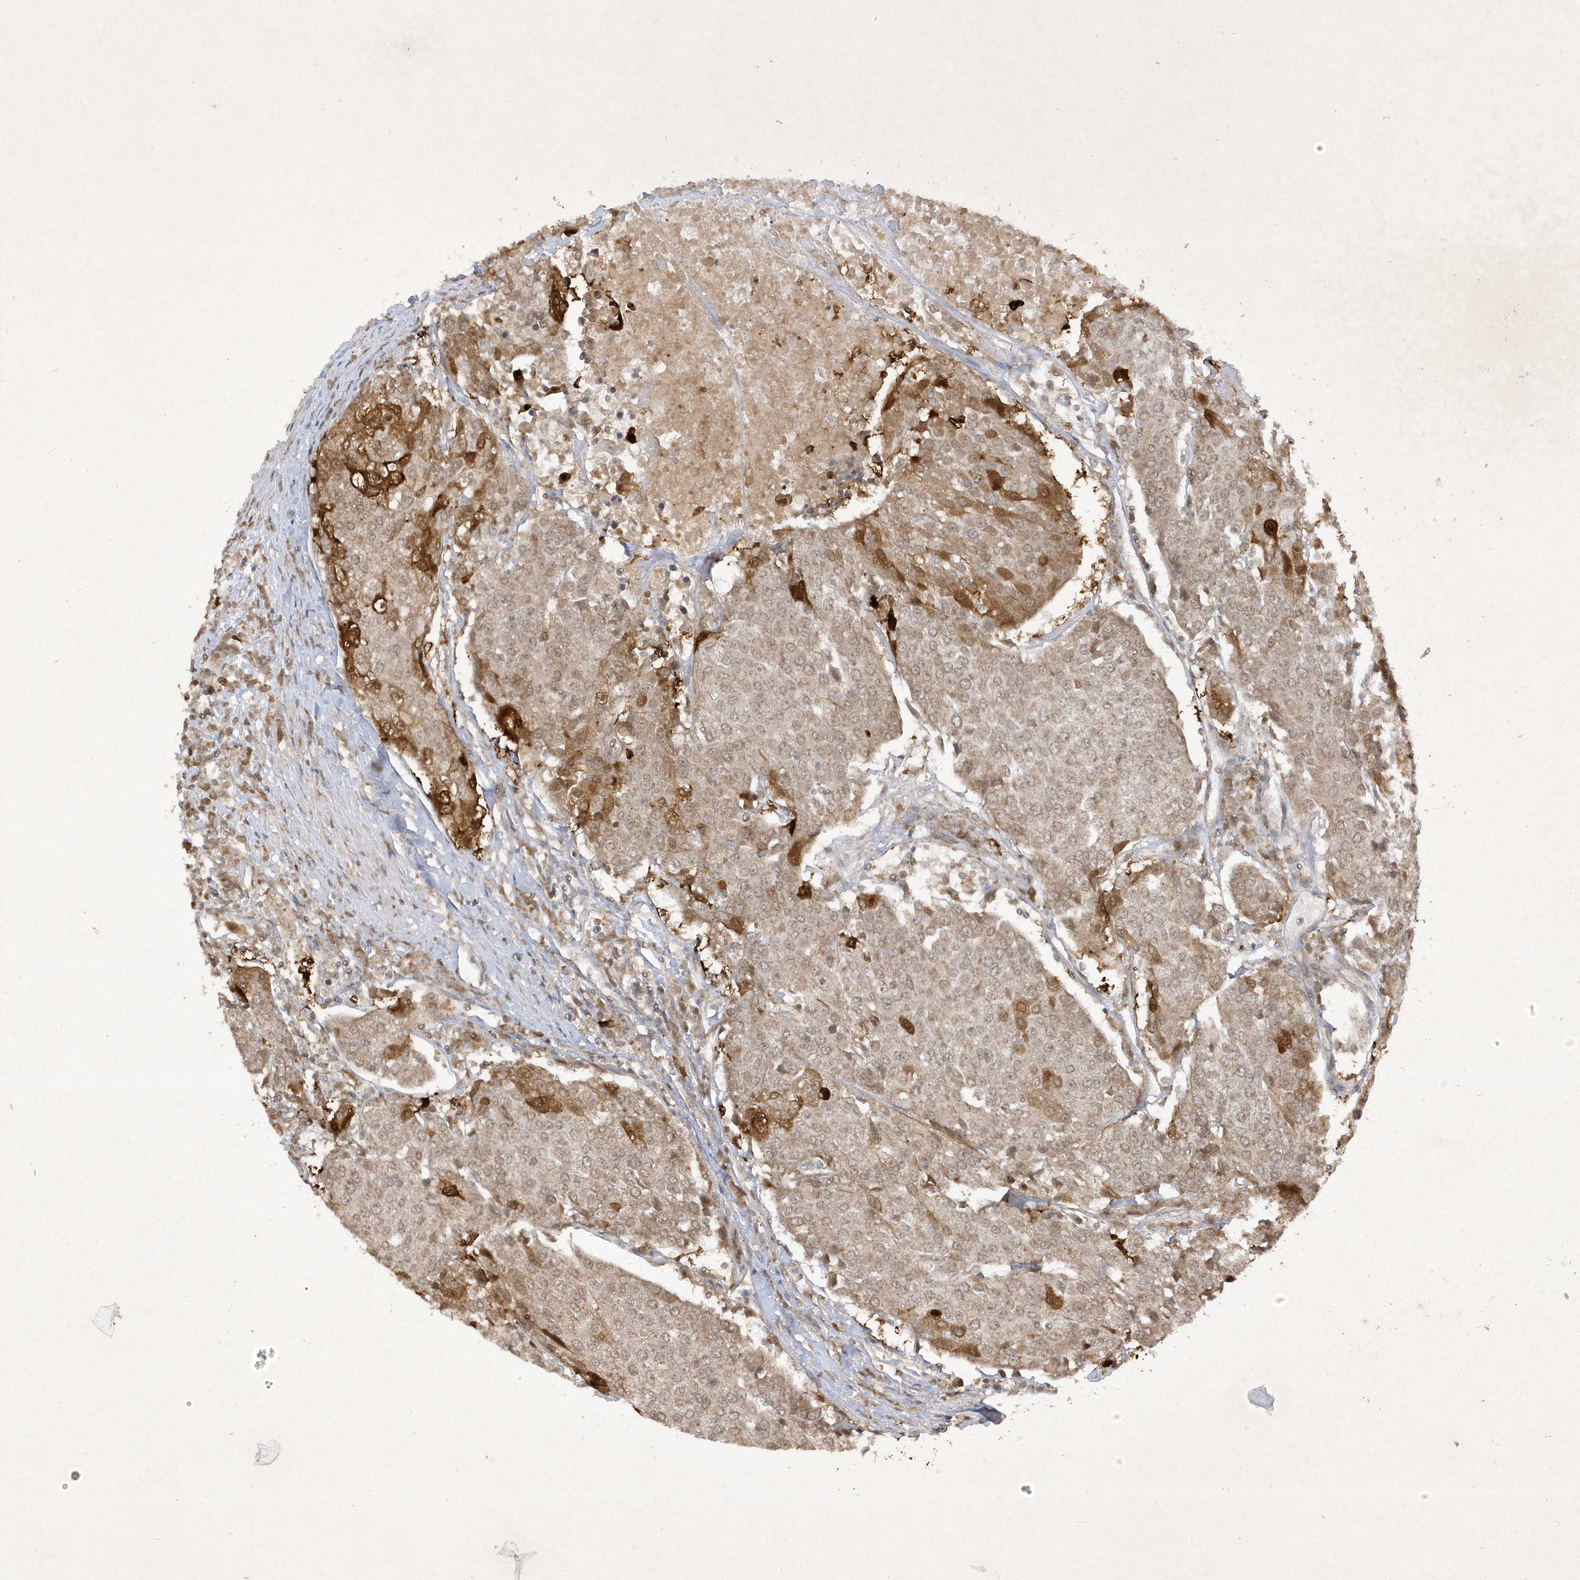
{"staining": {"intensity": "strong", "quantity": "<25%", "location": "cytoplasmic/membranous,nuclear"}, "tissue": "urothelial cancer", "cell_type": "Tumor cells", "image_type": "cancer", "snomed": [{"axis": "morphology", "description": "Urothelial carcinoma, High grade"}, {"axis": "topography", "description": "Urinary bladder"}], "caption": "There is medium levels of strong cytoplasmic/membranous and nuclear staining in tumor cells of urothelial cancer, as demonstrated by immunohistochemical staining (brown color).", "gene": "ZNF213", "patient": {"sex": "female", "age": 85}}